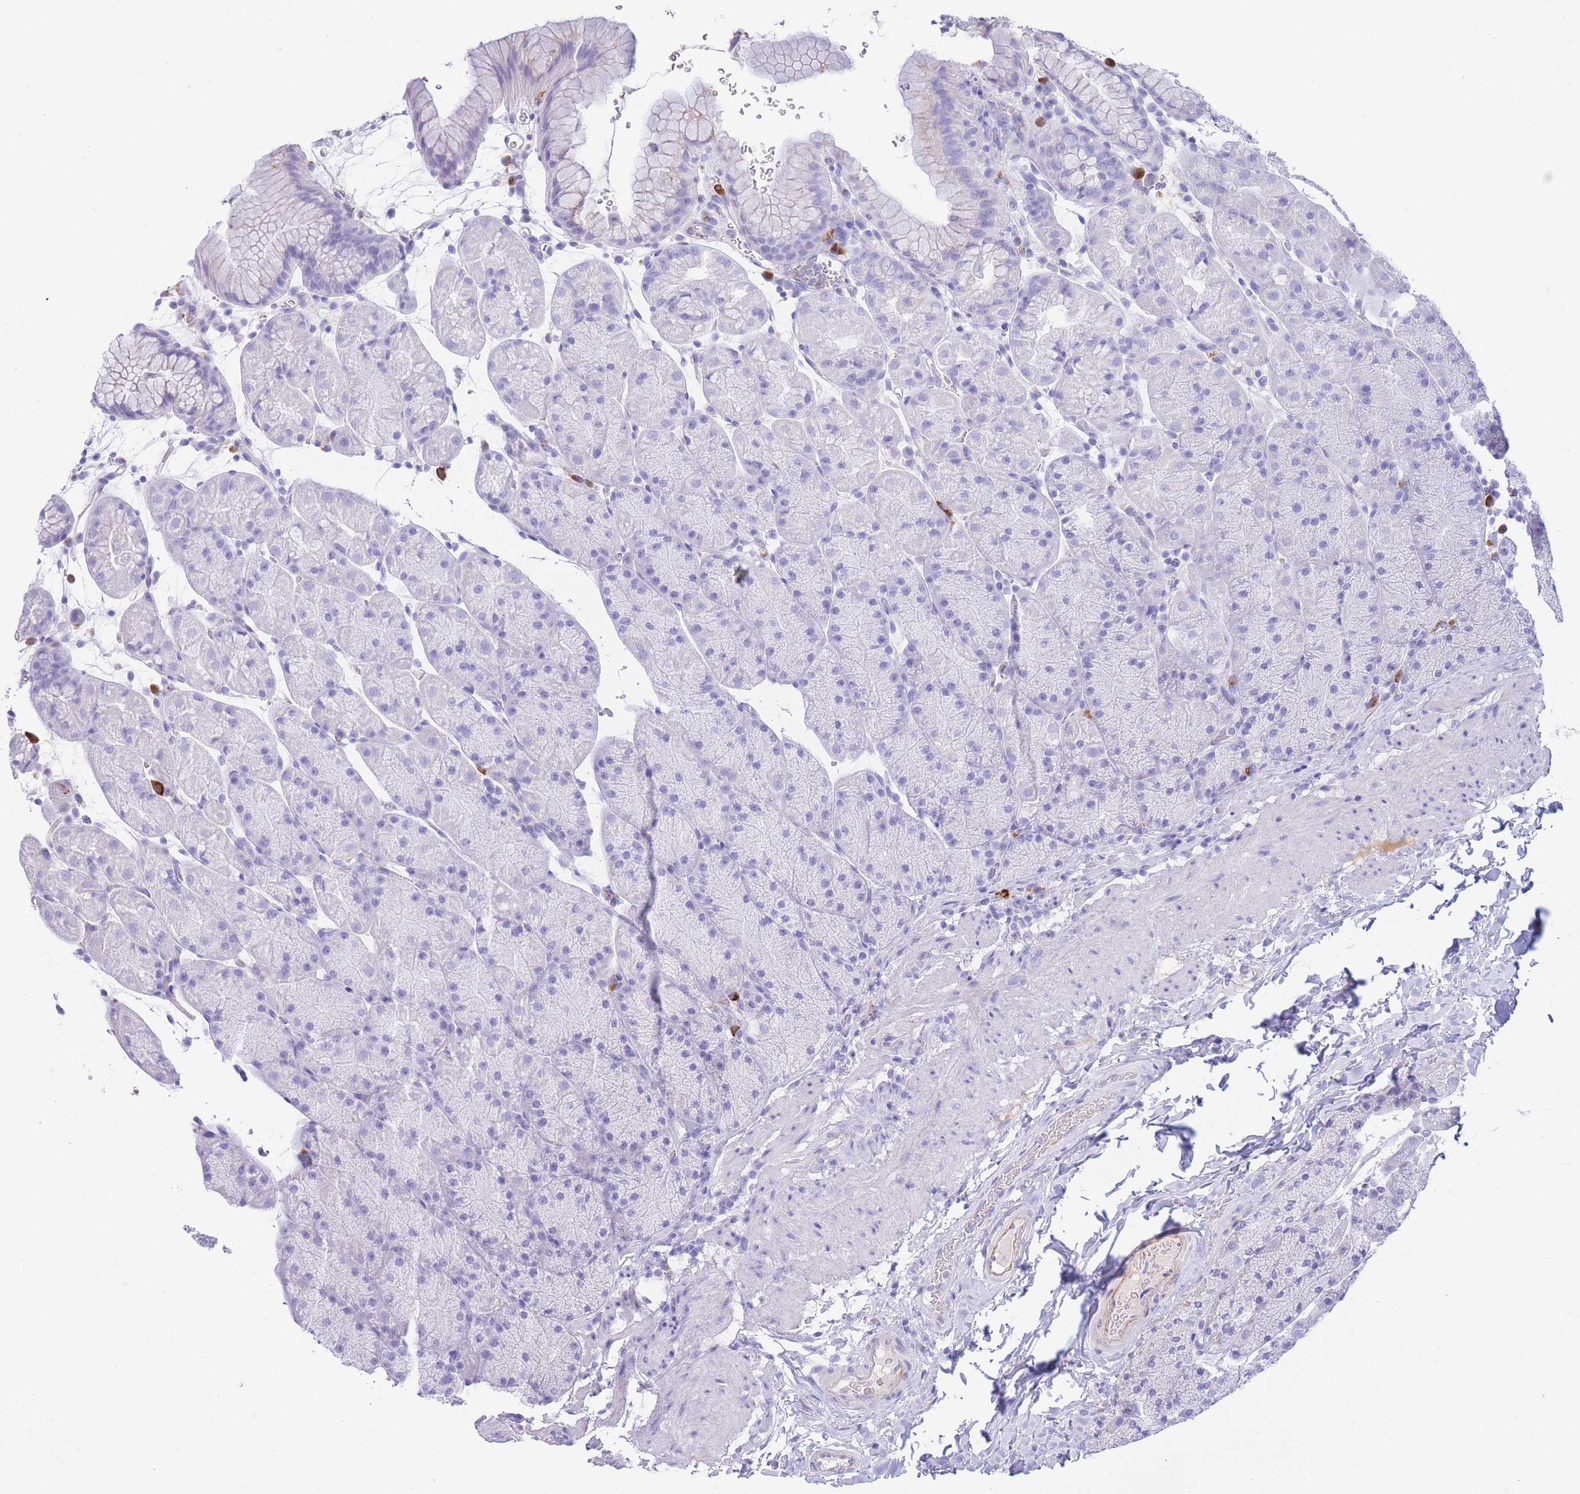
{"staining": {"intensity": "negative", "quantity": "none", "location": "none"}, "tissue": "stomach", "cell_type": "Glandular cells", "image_type": "normal", "snomed": [{"axis": "morphology", "description": "Normal tissue, NOS"}, {"axis": "topography", "description": "Stomach, upper"}, {"axis": "topography", "description": "Stomach, lower"}], "caption": "The immunohistochemistry (IHC) image has no significant expression in glandular cells of stomach. (DAB (3,3'-diaminobenzidine) IHC with hematoxylin counter stain).", "gene": "PLBD1", "patient": {"sex": "male", "age": 67}}